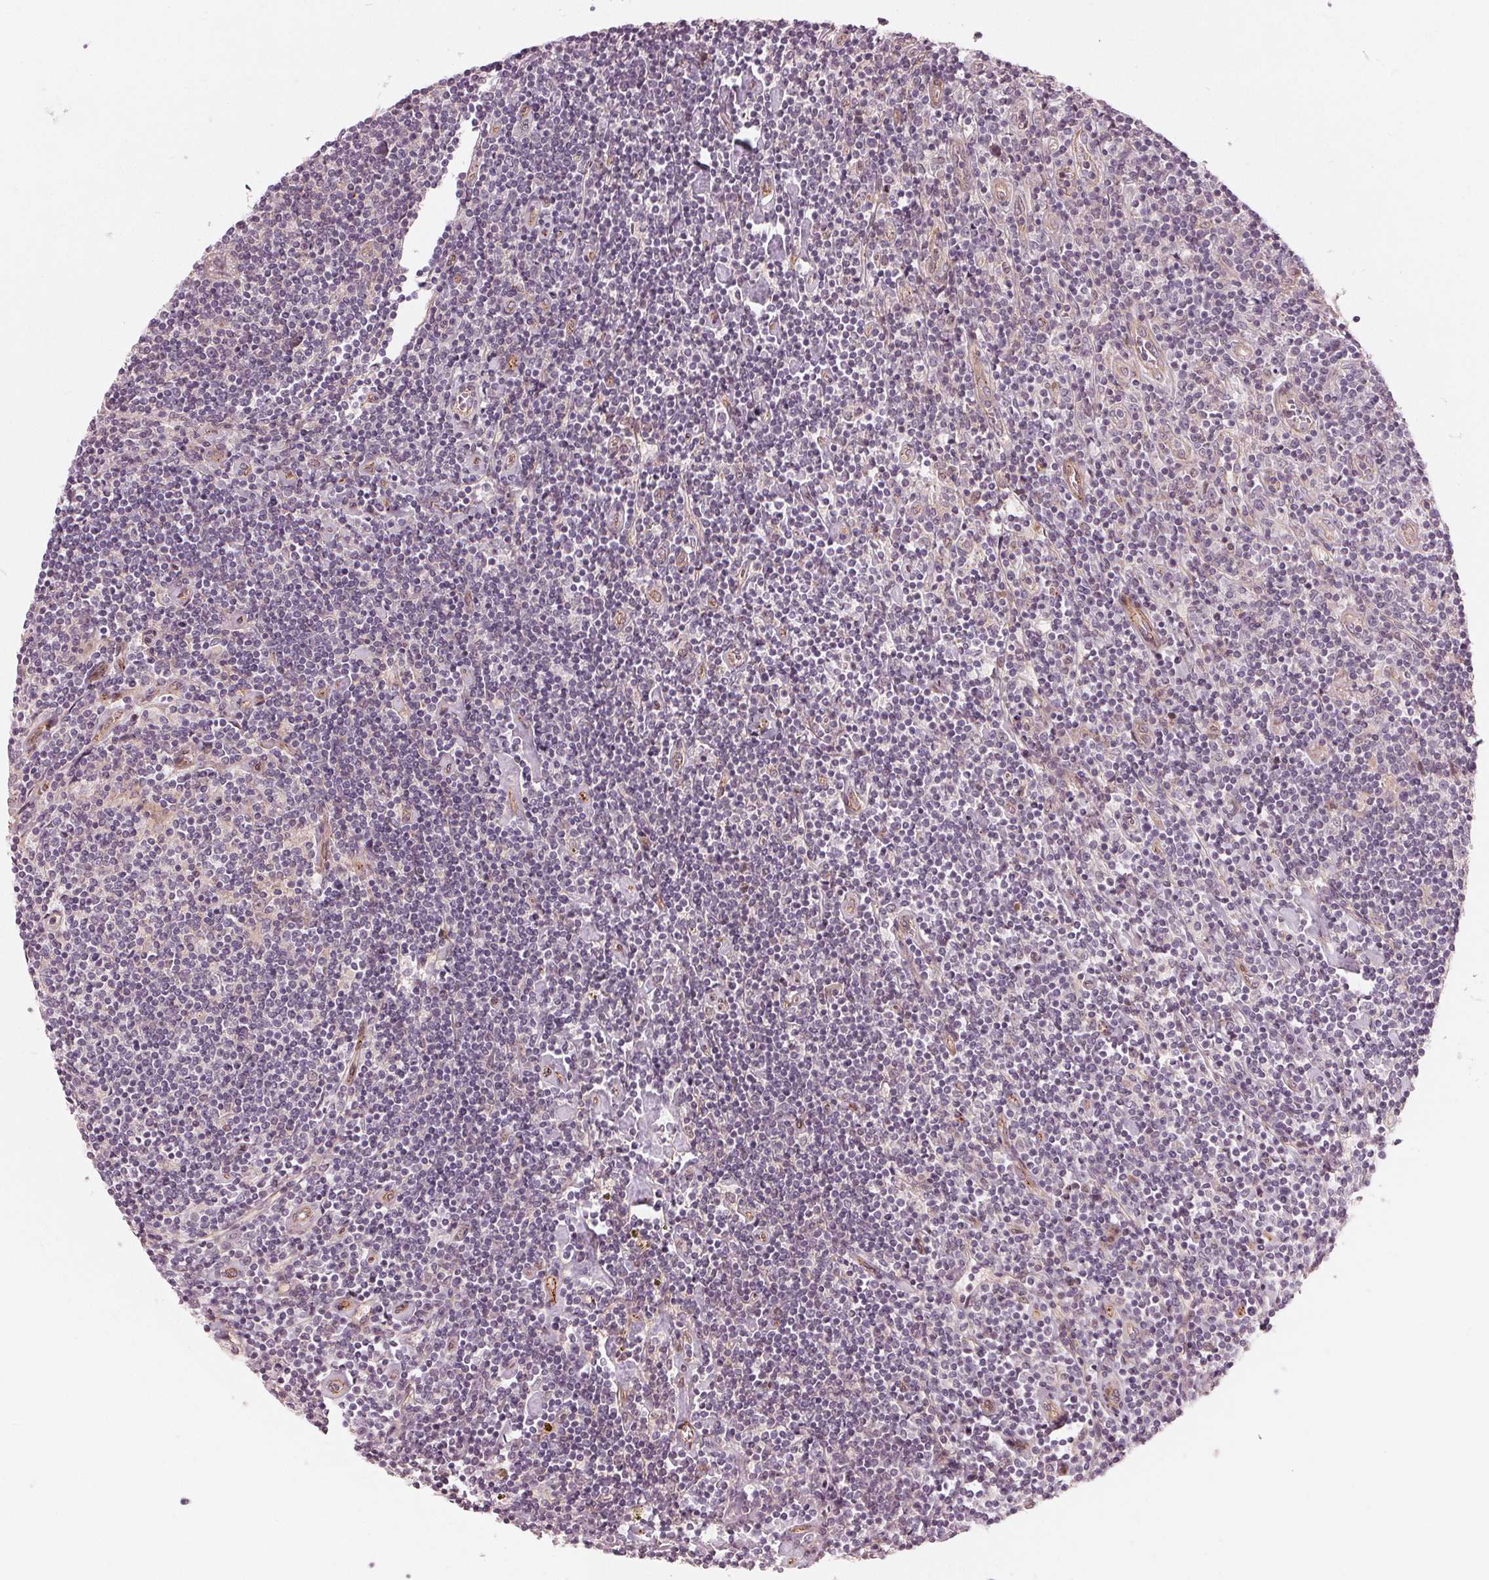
{"staining": {"intensity": "negative", "quantity": "none", "location": "none"}, "tissue": "lymphoma", "cell_type": "Tumor cells", "image_type": "cancer", "snomed": [{"axis": "morphology", "description": "Hodgkin's disease, NOS"}, {"axis": "topography", "description": "Lymph node"}], "caption": "This is a histopathology image of immunohistochemistry staining of Hodgkin's disease, which shows no expression in tumor cells.", "gene": "TXNIP", "patient": {"sex": "male", "age": 40}}